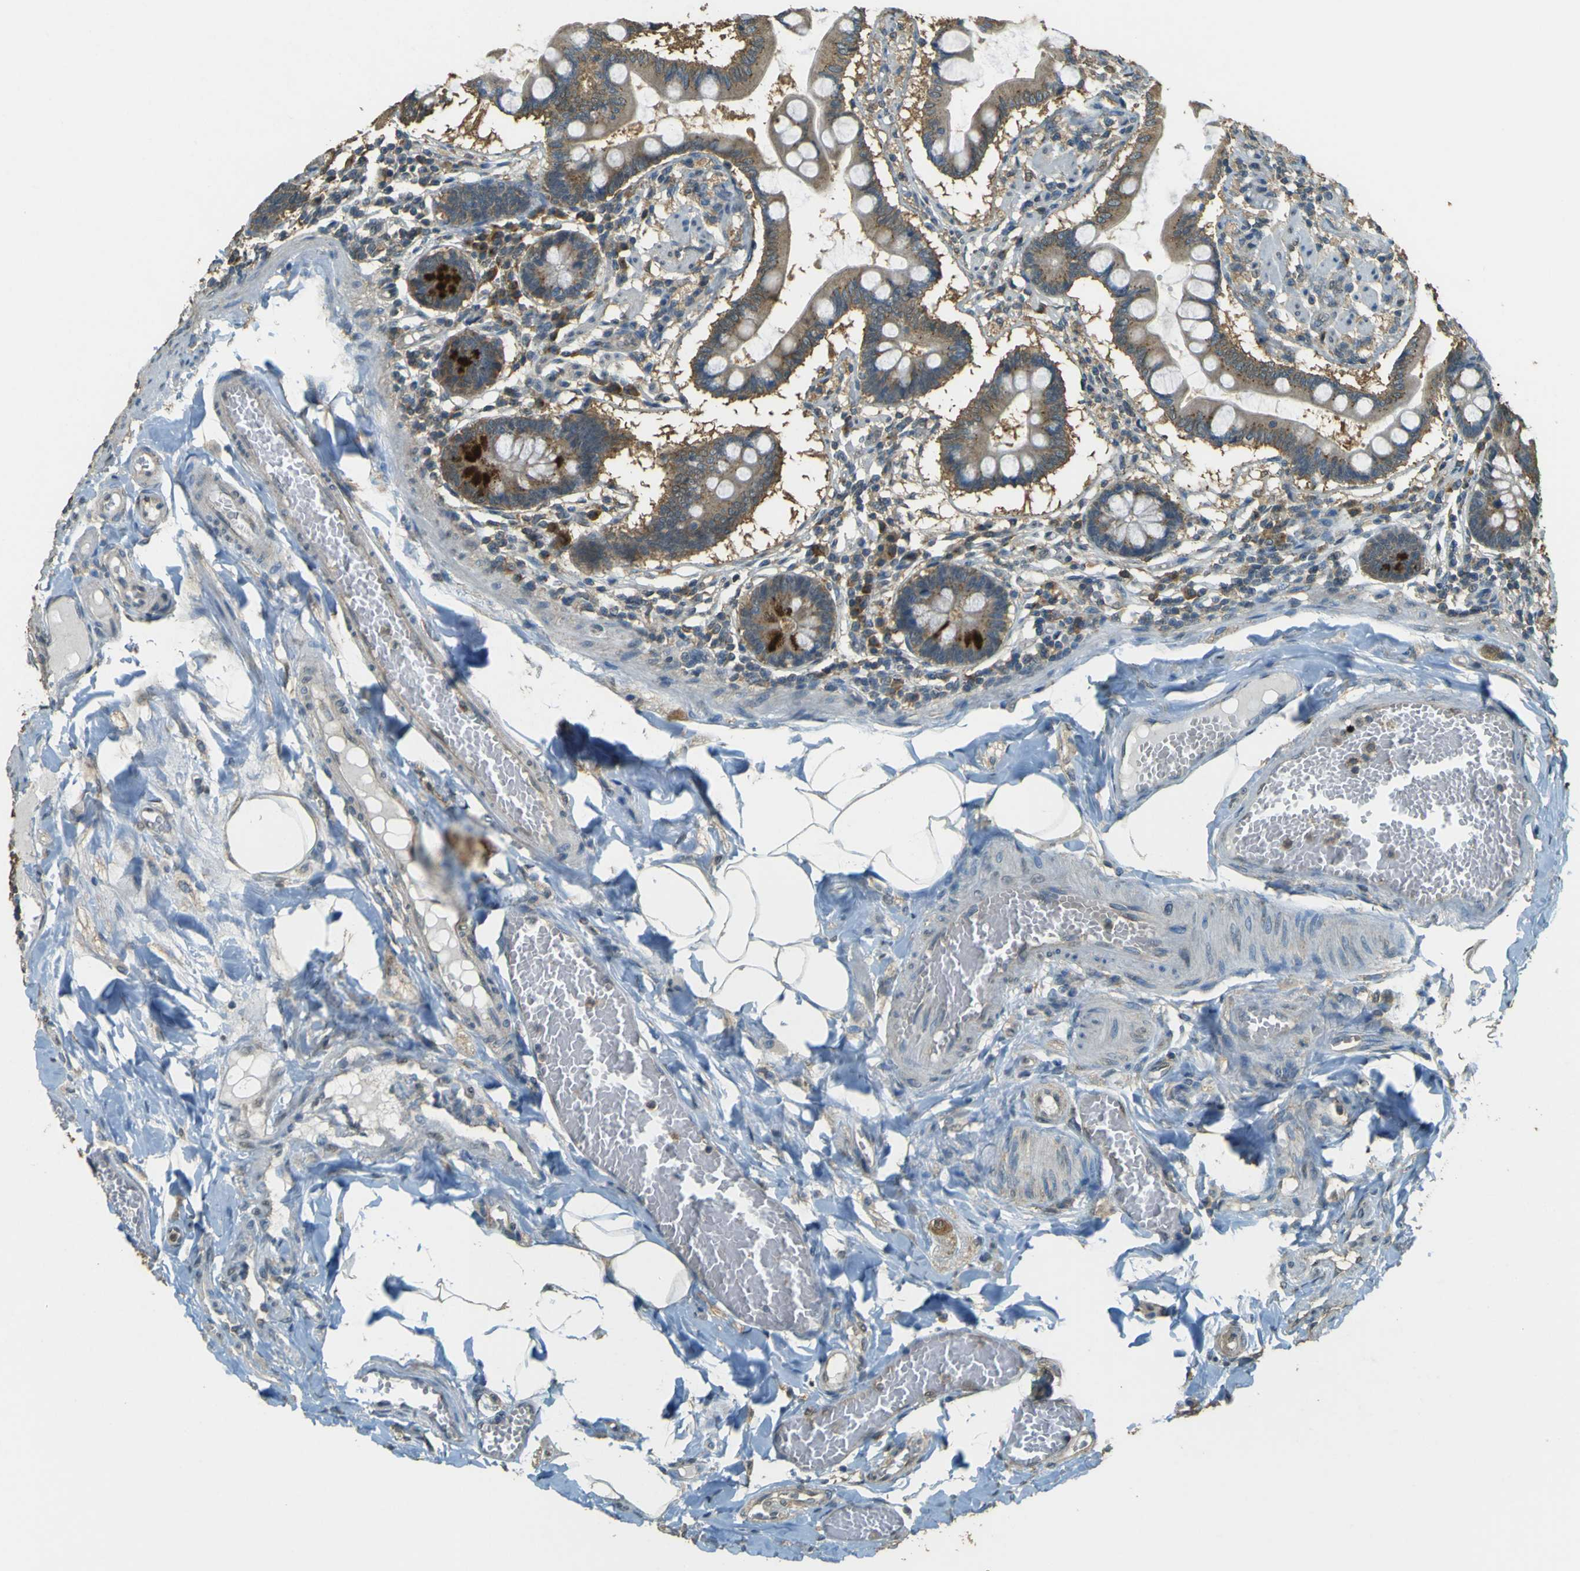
{"staining": {"intensity": "strong", "quantity": ">75%", "location": "cytoplasmic/membranous"}, "tissue": "small intestine", "cell_type": "Glandular cells", "image_type": "normal", "snomed": [{"axis": "morphology", "description": "Normal tissue, NOS"}, {"axis": "topography", "description": "Small intestine"}], "caption": "Small intestine stained with immunohistochemistry exhibits strong cytoplasmic/membranous positivity in approximately >75% of glandular cells.", "gene": "GOLGA1", "patient": {"sex": "male", "age": 41}}